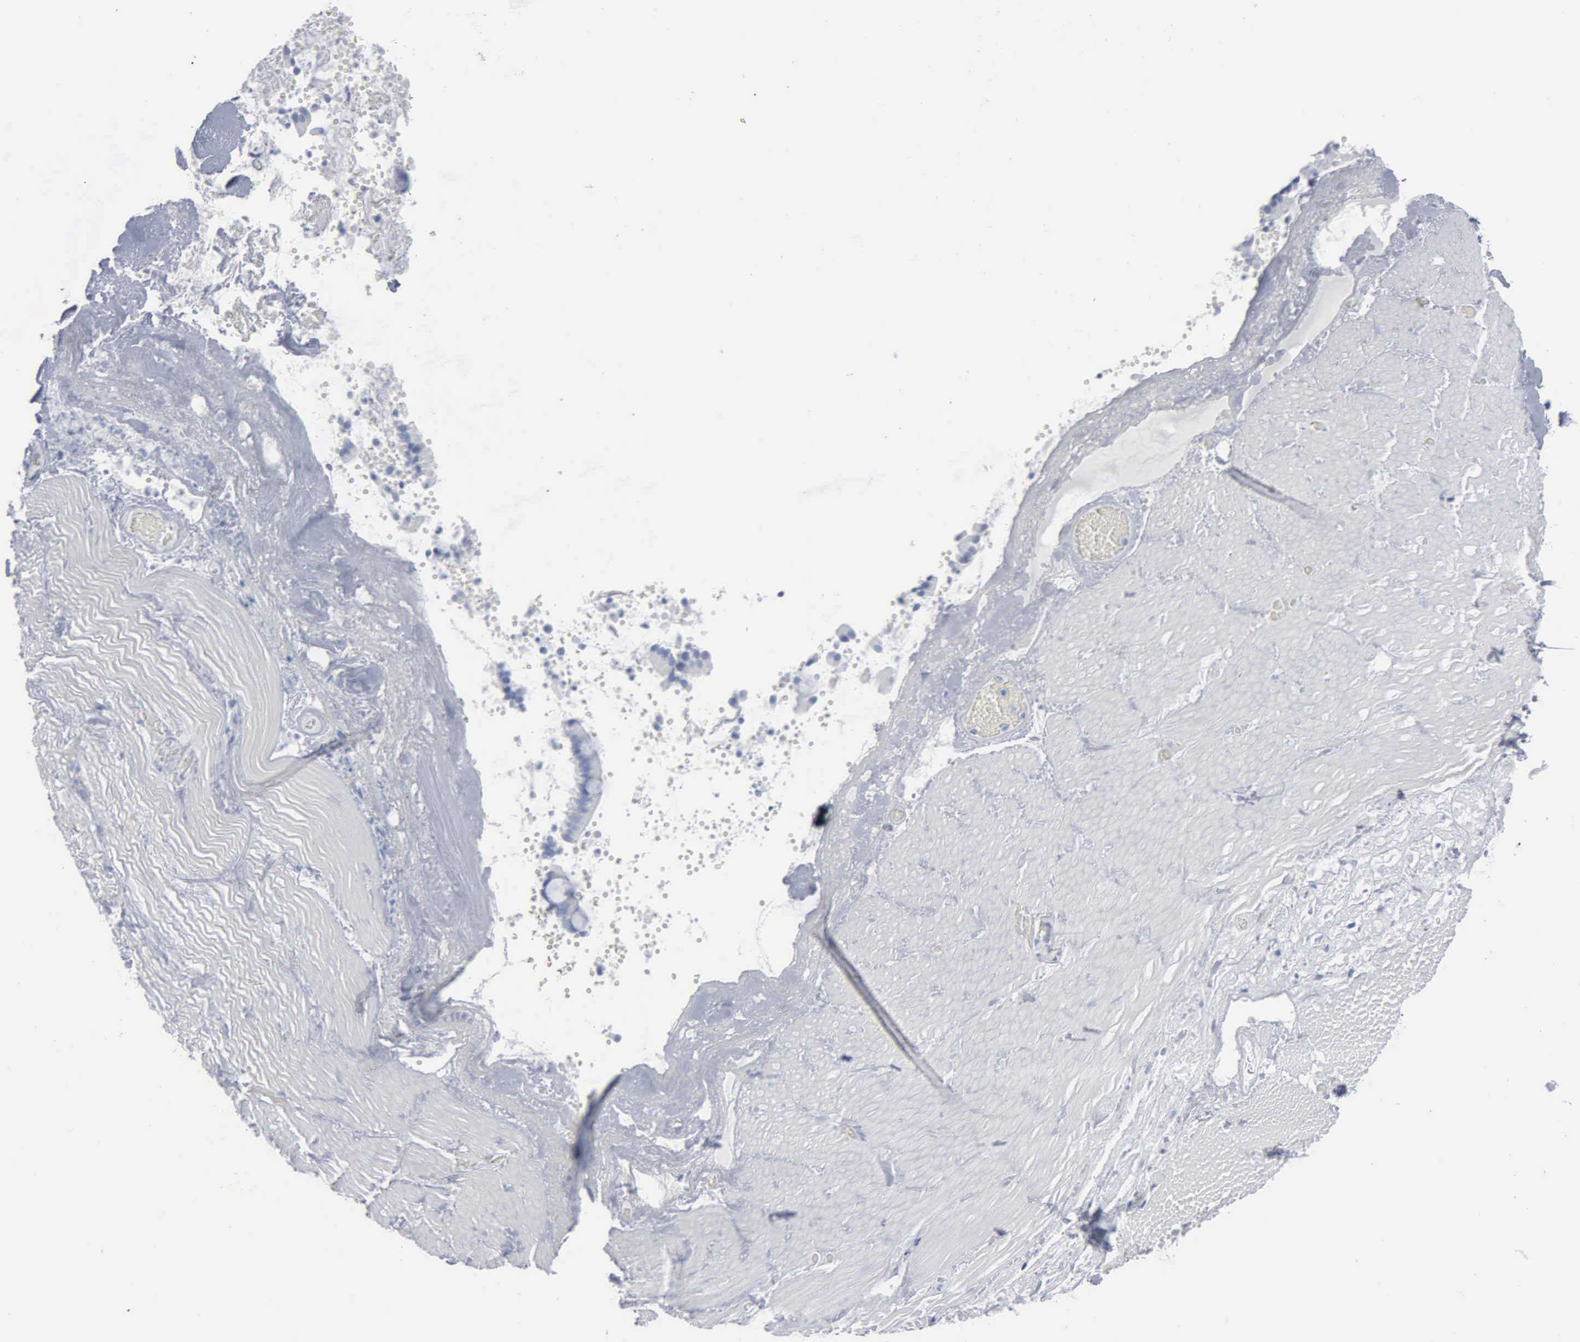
{"staining": {"intensity": "negative", "quantity": "none", "location": "none"}, "tissue": "smooth muscle", "cell_type": "Smooth muscle cells", "image_type": "normal", "snomed": [{"axis": "morphology", "description": "Normal tissue, NOS"}, {"axis": "topography", "description": "Duodenum"}], "caption": "Immunohistochemistry (IHC) photomicrograph of normal smooth muscle: smooth muscle stained with DAB (3,3'-diaminobenzidine) reveals no significant protein staining in smooth muscle cells.", "gene": "DMD", "patient": {"sex": "male", "age": 63}}